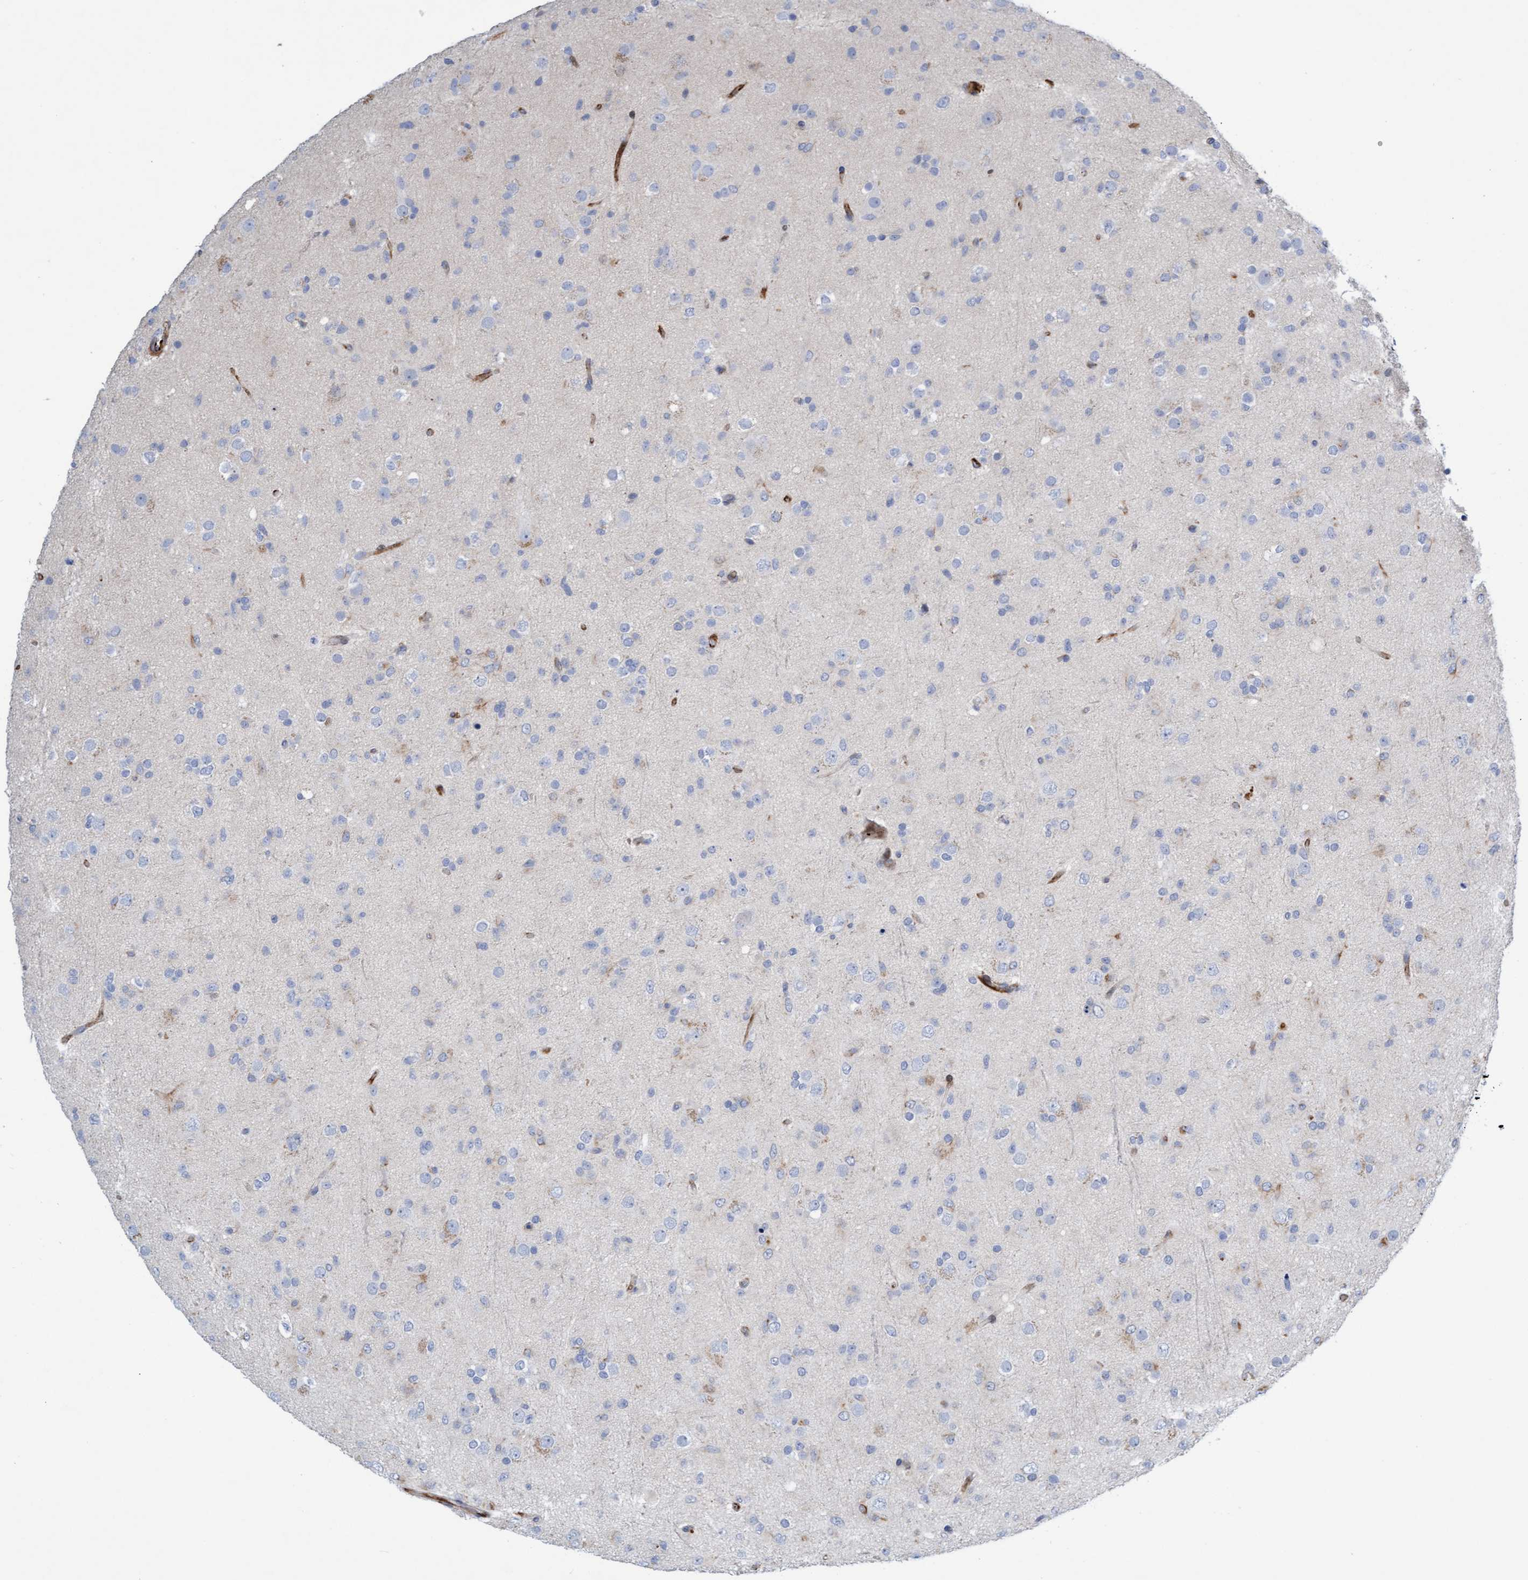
{"staining": {"intensity": "negative", "quantity": "none", "location": "none"}, "tissue": "glioma", "cell_type": "Tumor cells", "image_type": "cancer", "snomed": [{"axis": "morphology", "description": "Glioma, malignant, Low grade"}, {"axis": "topography", "description": "Brain"}], "caption": "Tumor cells are negative for brown protein staining in low-grade glioma (malignant).", "gene": "POLG2", "patient": {"sex": "male", "age": 65}}